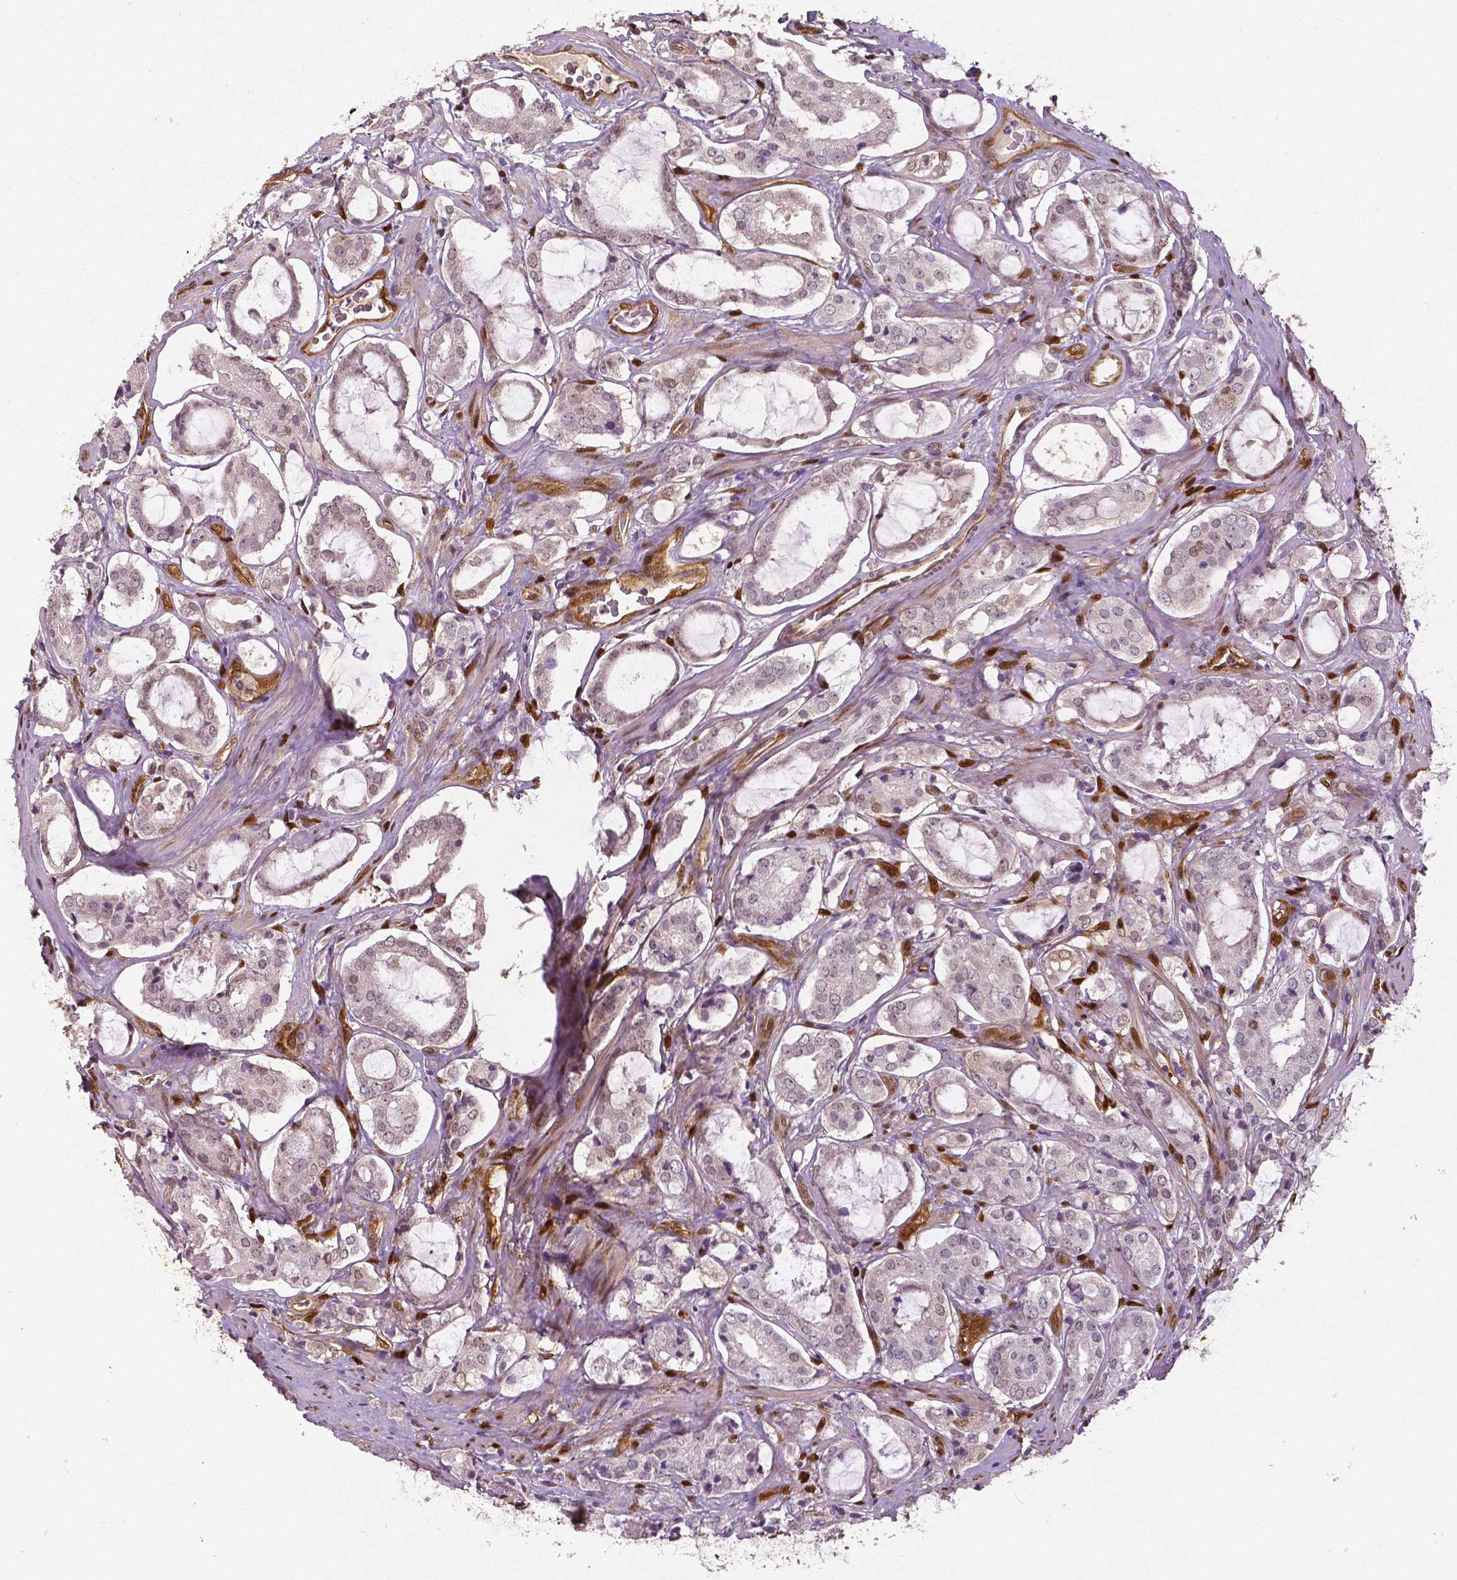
{"staining": {"intensity": "negative", "quantity": "none", "location": "none"}, "tissue": "prostate cancer", "cell_type": "Tumor cells", "image_type": "cancer", "snomed": [{"axis": "morphology", "description": "Adenocarcinoma, NOS"}, {"axis": "topography", "description": "Prostate"}], "caption": "DAB immunohistochemical staining of human prostate cancer (adenocarcinoma) displays no significant positivity in tumor cells. Nuclei are stained in blue.", "gene": "WWTR1", "patient": {"sex": "male", "age": 66}}